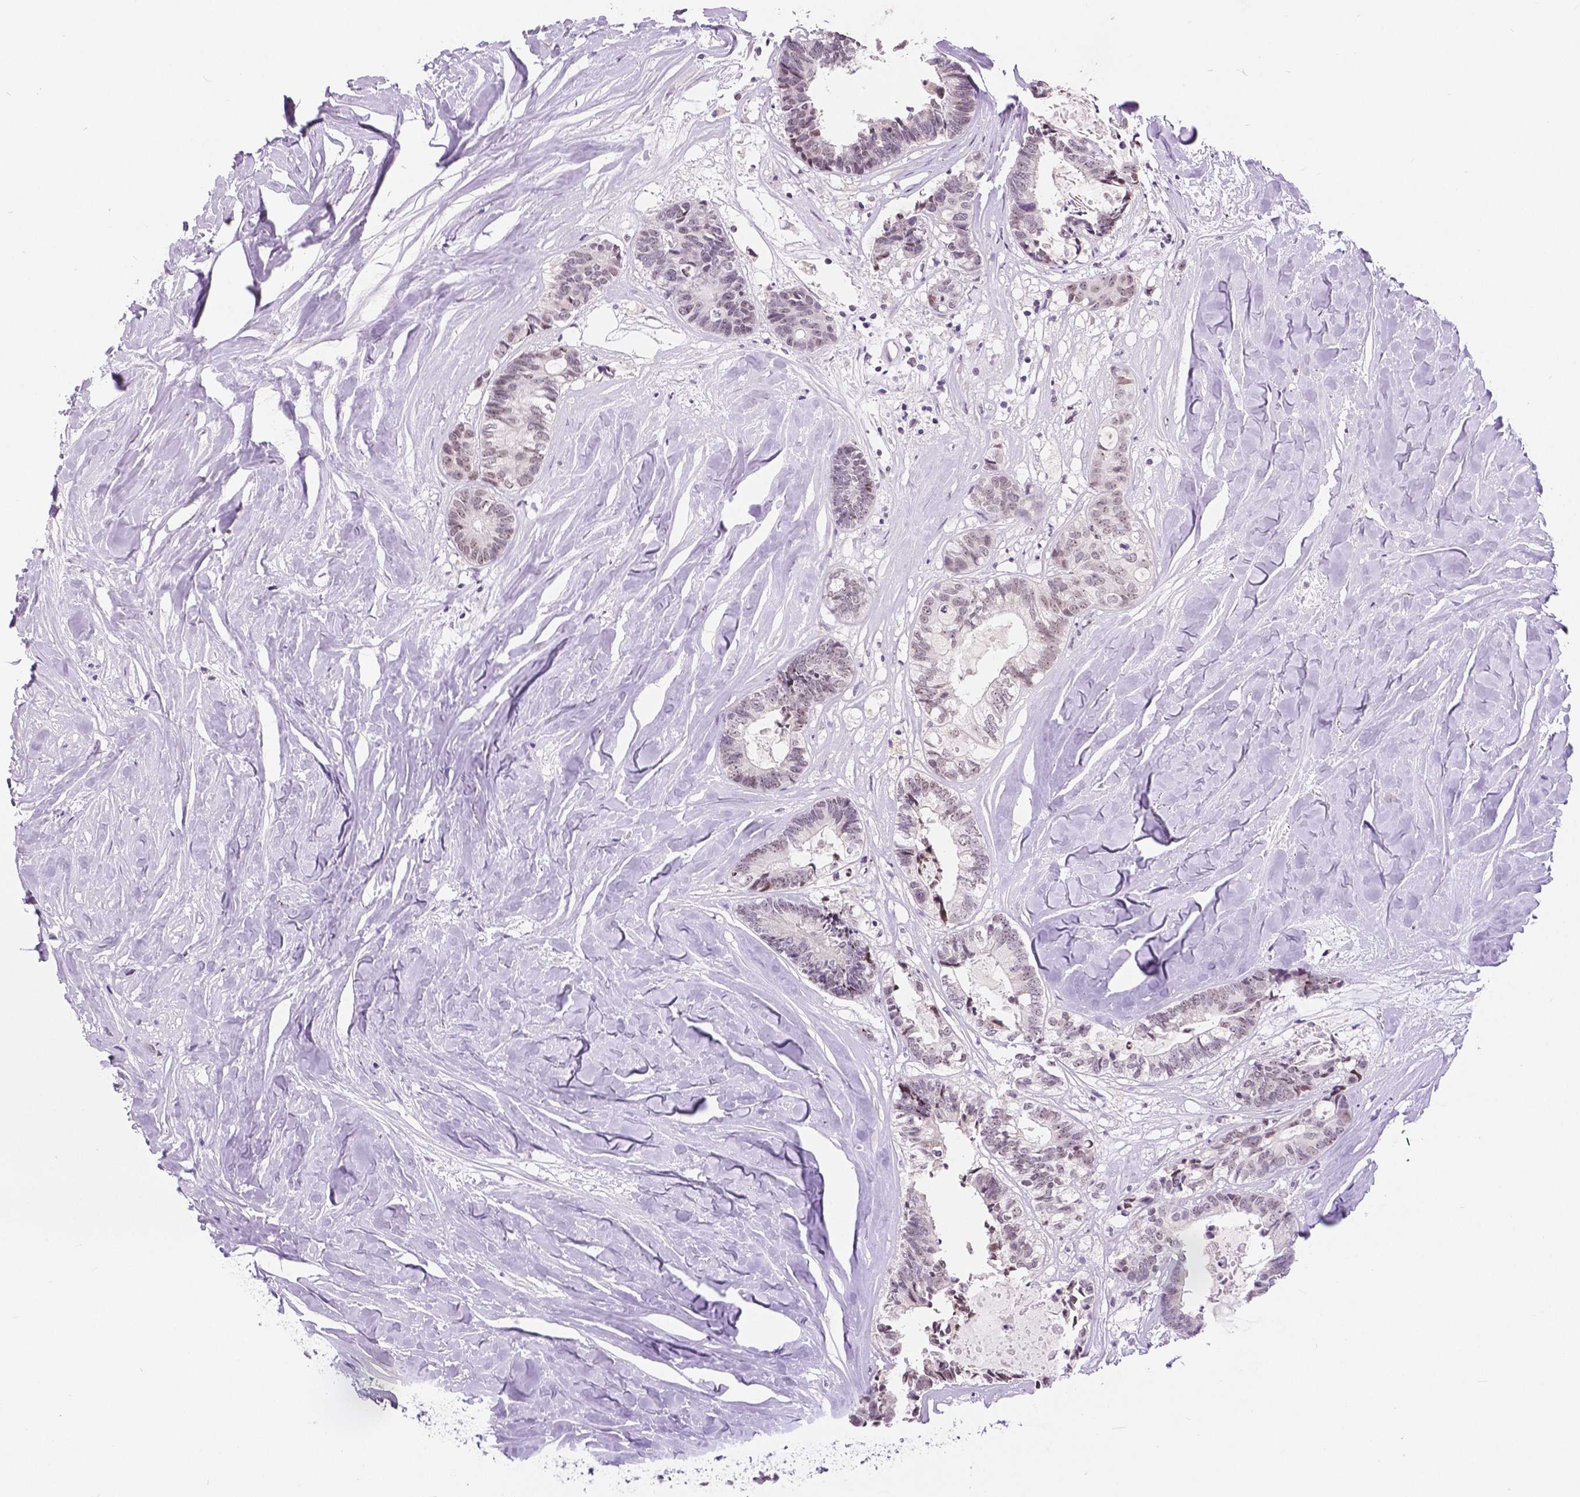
{"staining": {"intensity": "negative", "quantity": "none", "location": "none"}, "tissue": "colorectal cancer", "cell_type": "Tumor cells", "image_type": "cancer", "snomed": [{"axis": "morphology", "description": "Adenocarcinoma, NOS"}, {"axis": "topography", "description": "Colon"}, {"axis": "topography", "description": "Rectum"}], "caption": "Immunohistochemical staining of human colorectal cancer (adenocarcinoma) shows no significant positivity in tumor cells.", "gene": "NHP2", "patient": {"sex": "male", "age": 57}}